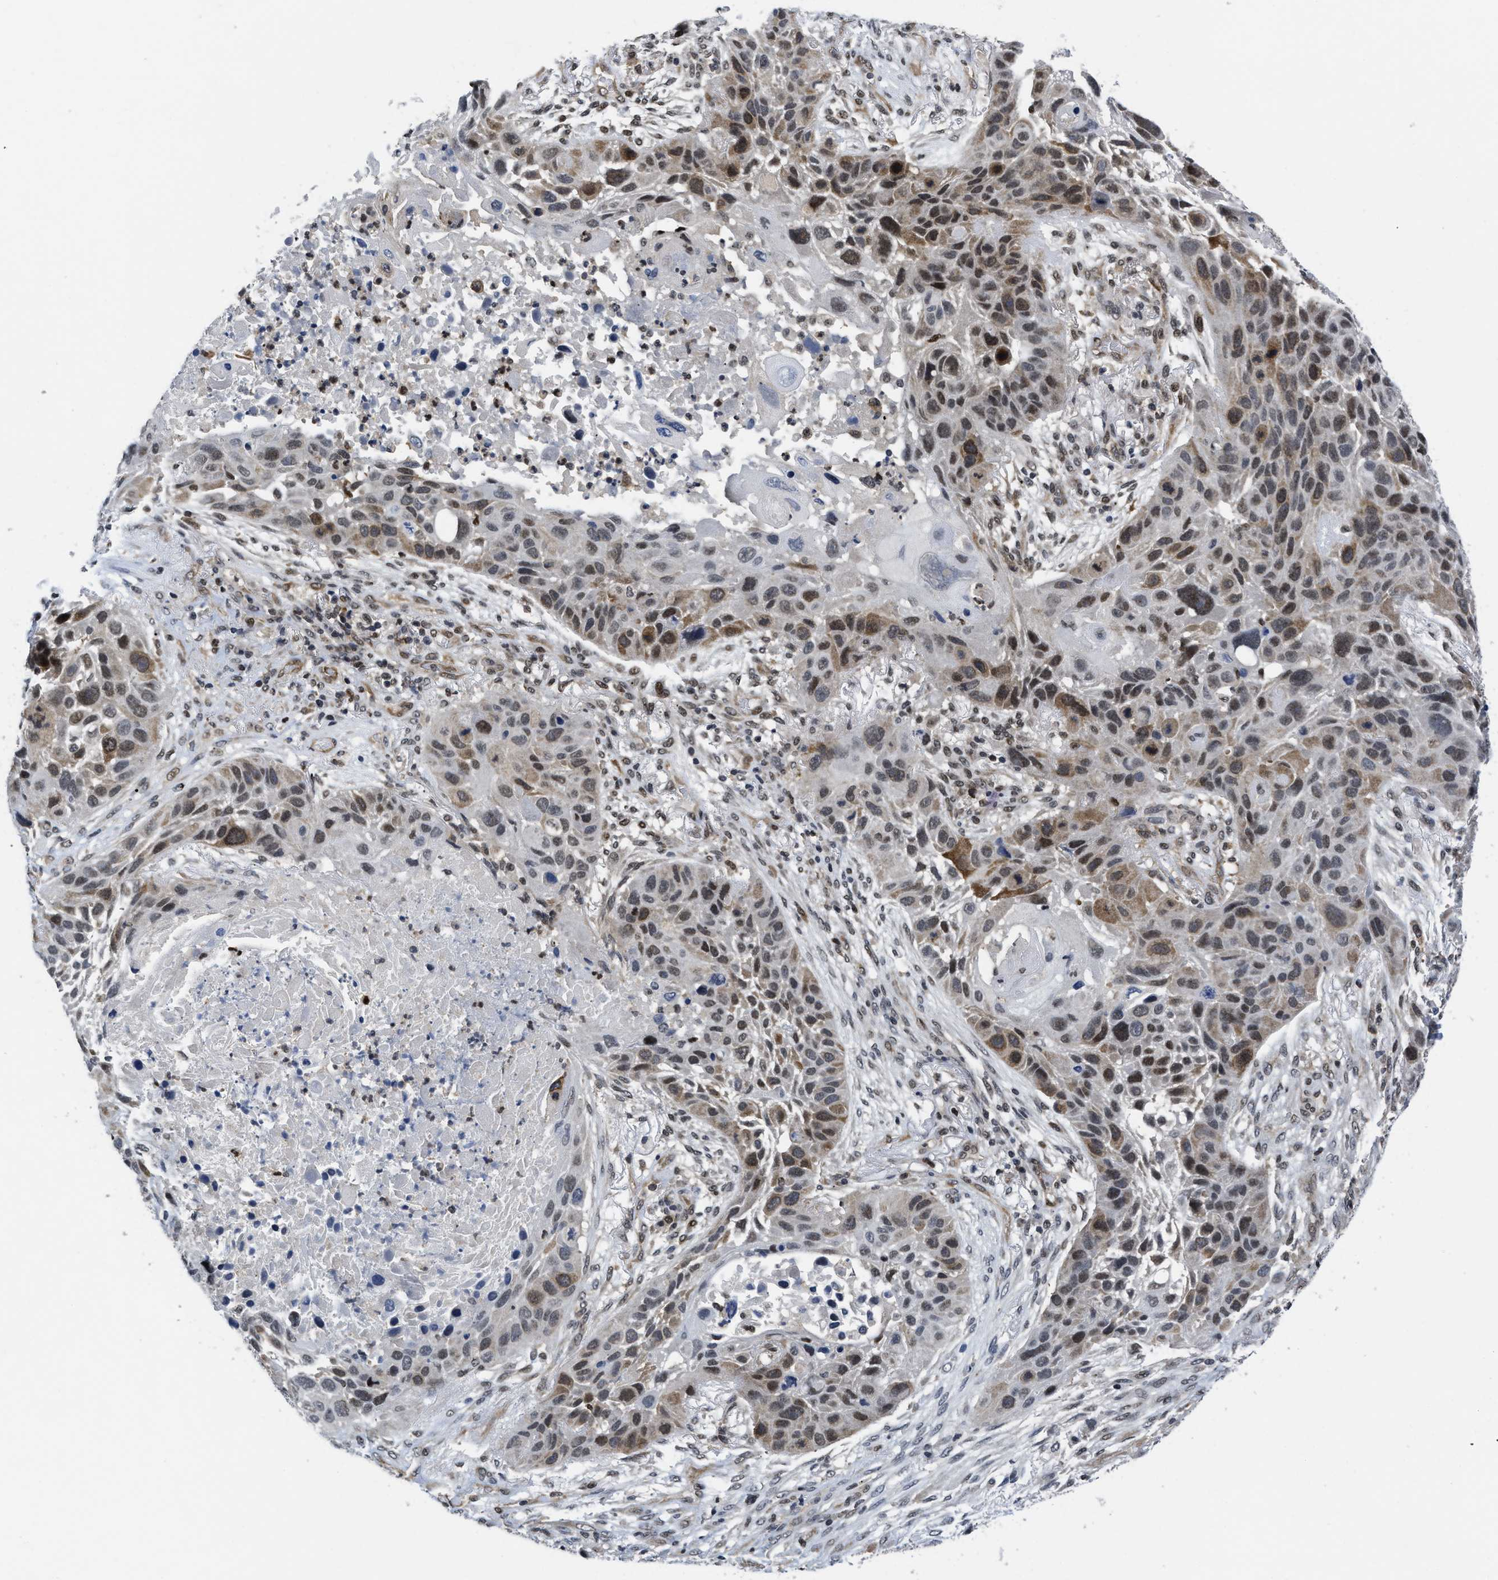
{"staining": {"intensity": "moderate", "quantity": ">75%", "location": "cytoplasmic/membranous,nuclear"}, "tissue": "lung cancer", "cell_type": "Tumor cells", "image_type": "cancer", "snomed": [{"axis": "morphology", "description": "Squamous cell carcinoma, NOS"}, {"axis": "topography", "description": "Lung"}], "caption": "Lung cancer stained with a protein marker shows moderate staining in tumor cells.", "gene": "HIF1A", "patient": {"sex": "male", "age": 57}}